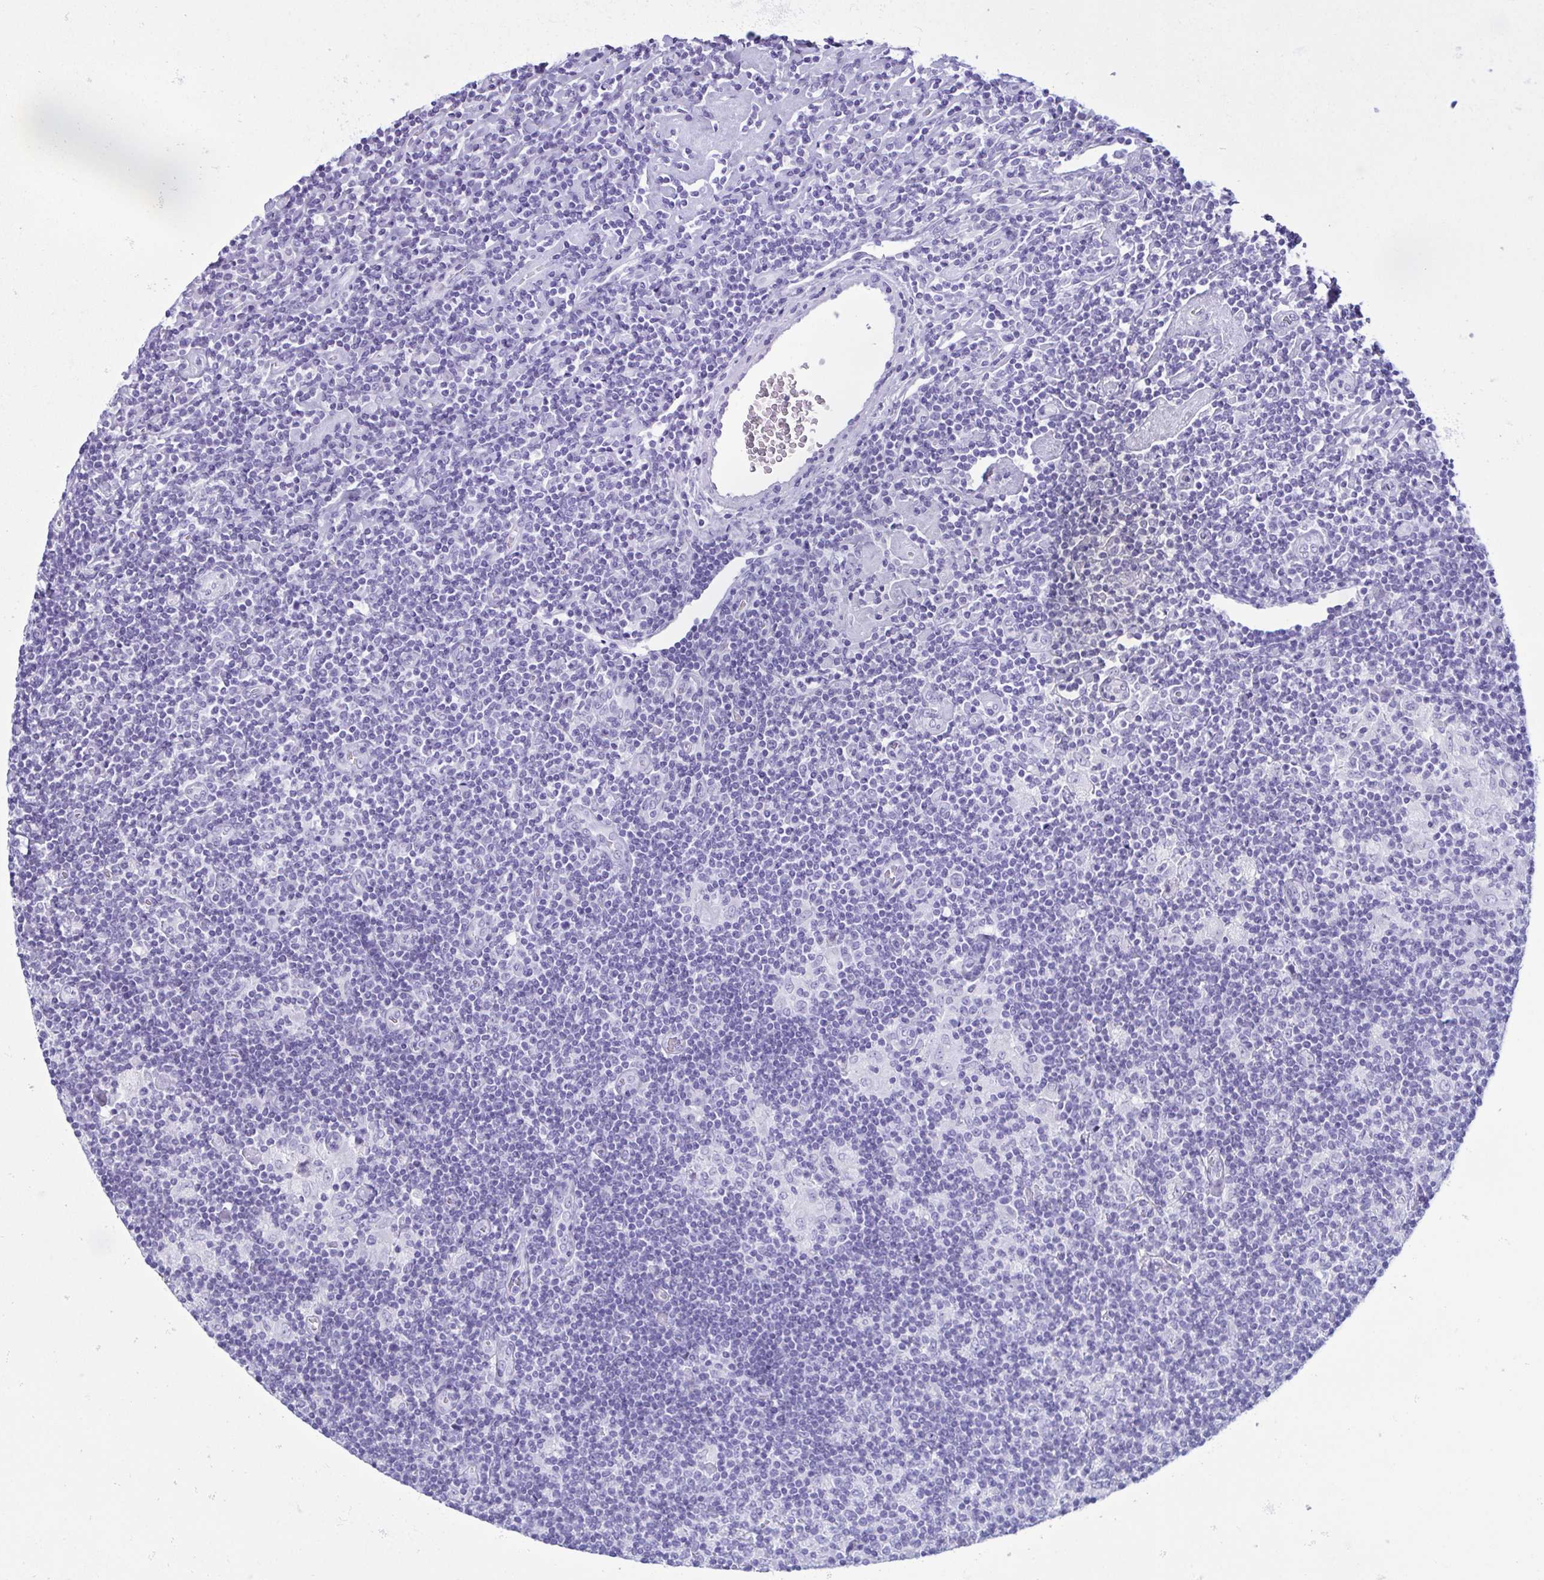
{"staining": {"intensity": "negative", "quantity": "none", "location": "none"}, "tissue": "lymphoma", "cell_type": "Tumor cells", "image_type": "cancer", "snomed": [{"axis": "morphology", "description": "Hodgkin's disease, NOS"}, {"axis": "topography", "description": "Lymph node"}], "caption": "Lymphoma was stained to show a protein in brown. There is no significant expression in tumor cells.", "gene": "LTF", "patient": {"sex": "male", "age": 40}}